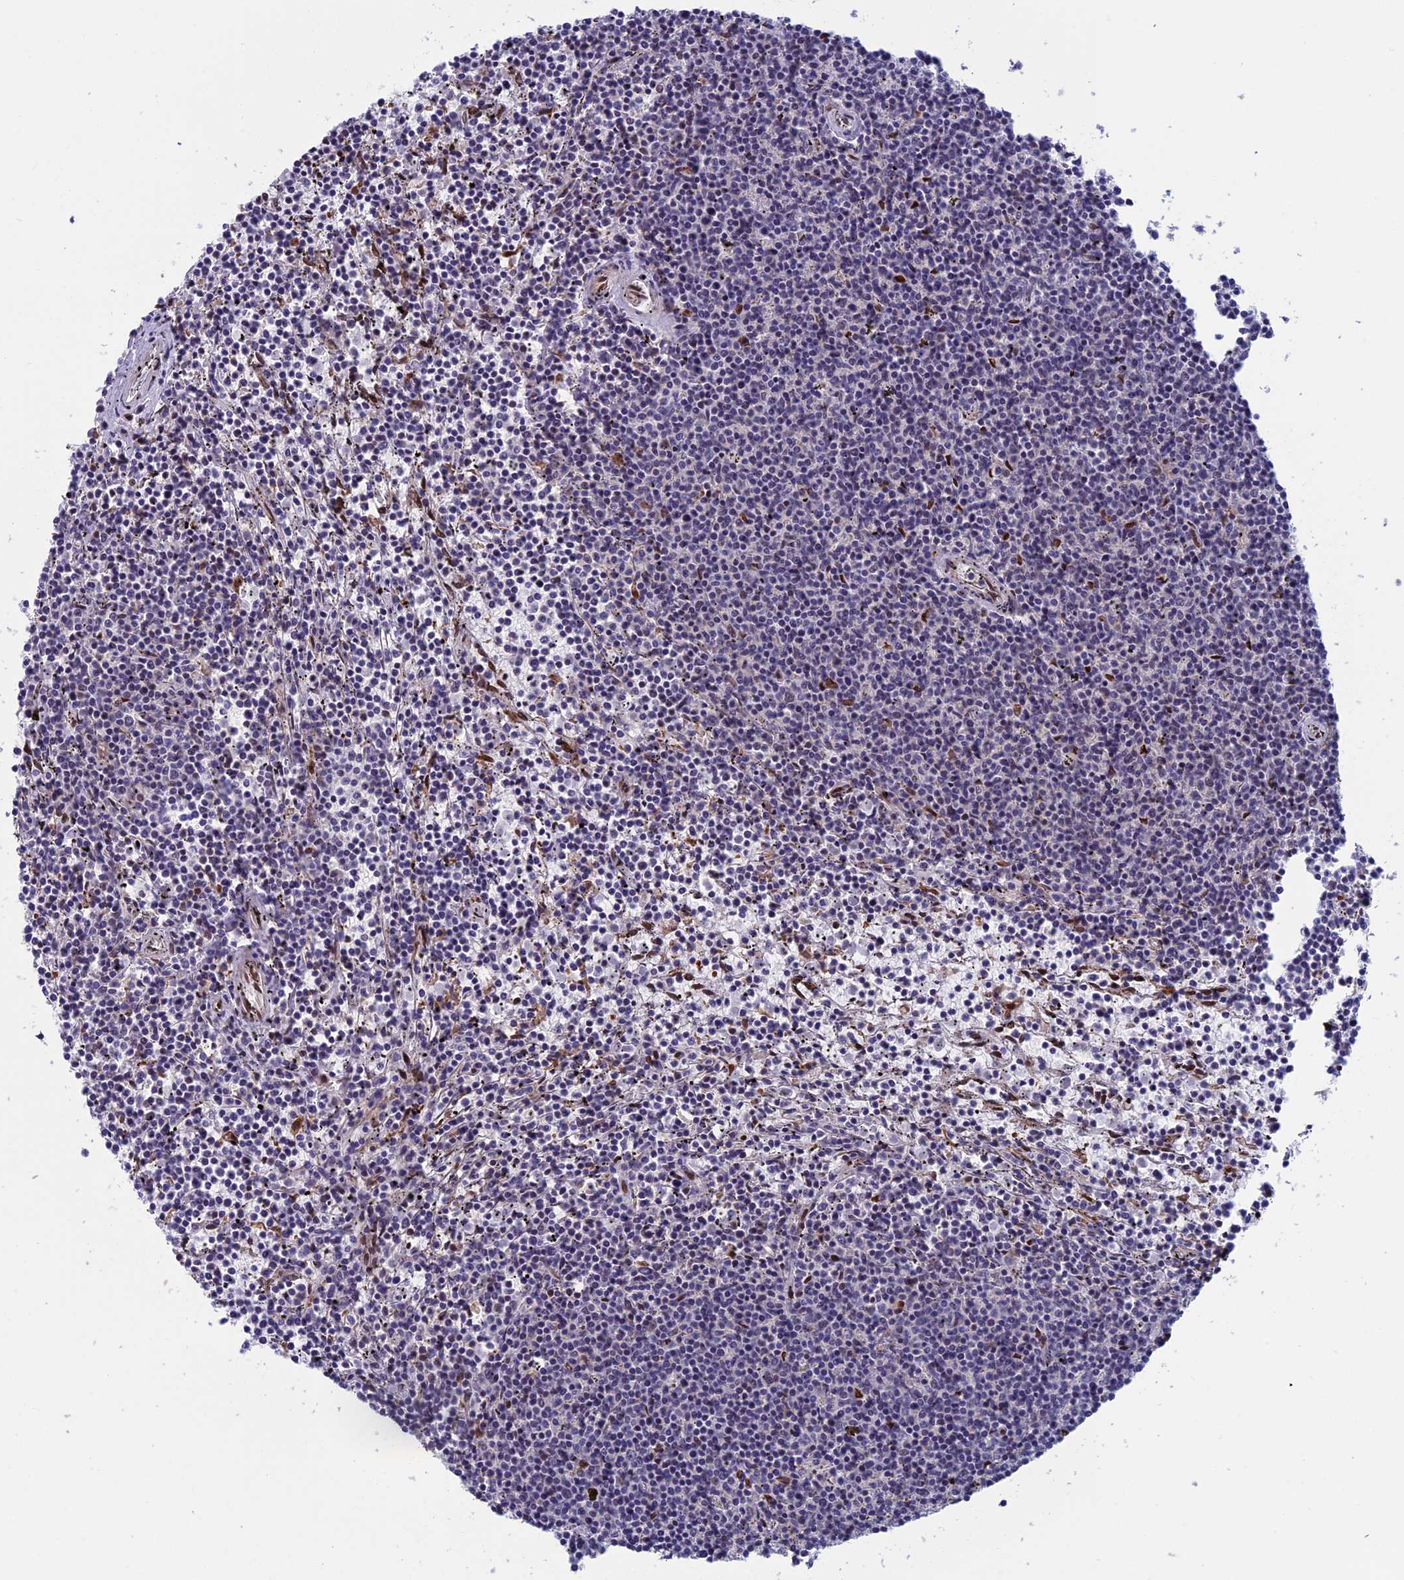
{"staining": {"intensity": "negative", "quantity": "none", "location": "none"}, "tissue": "lymphoma", "cell_type": "Tumor cells", "image_type": "cancer", "snomed": [{"axis": "morphology", "description": "Malignant lymphoma, non-Hodgkin's type, Low grade"}, {"axis": "topography", "description": "Spleen"}], "caption": "DAB (3,3'-diaminobenzidine) immunohistochemical staining of human lymphoma displays no significant staining in tumor cells.", "gene": "GPSM1", "patient": {"sex": "female", "age": 50}}